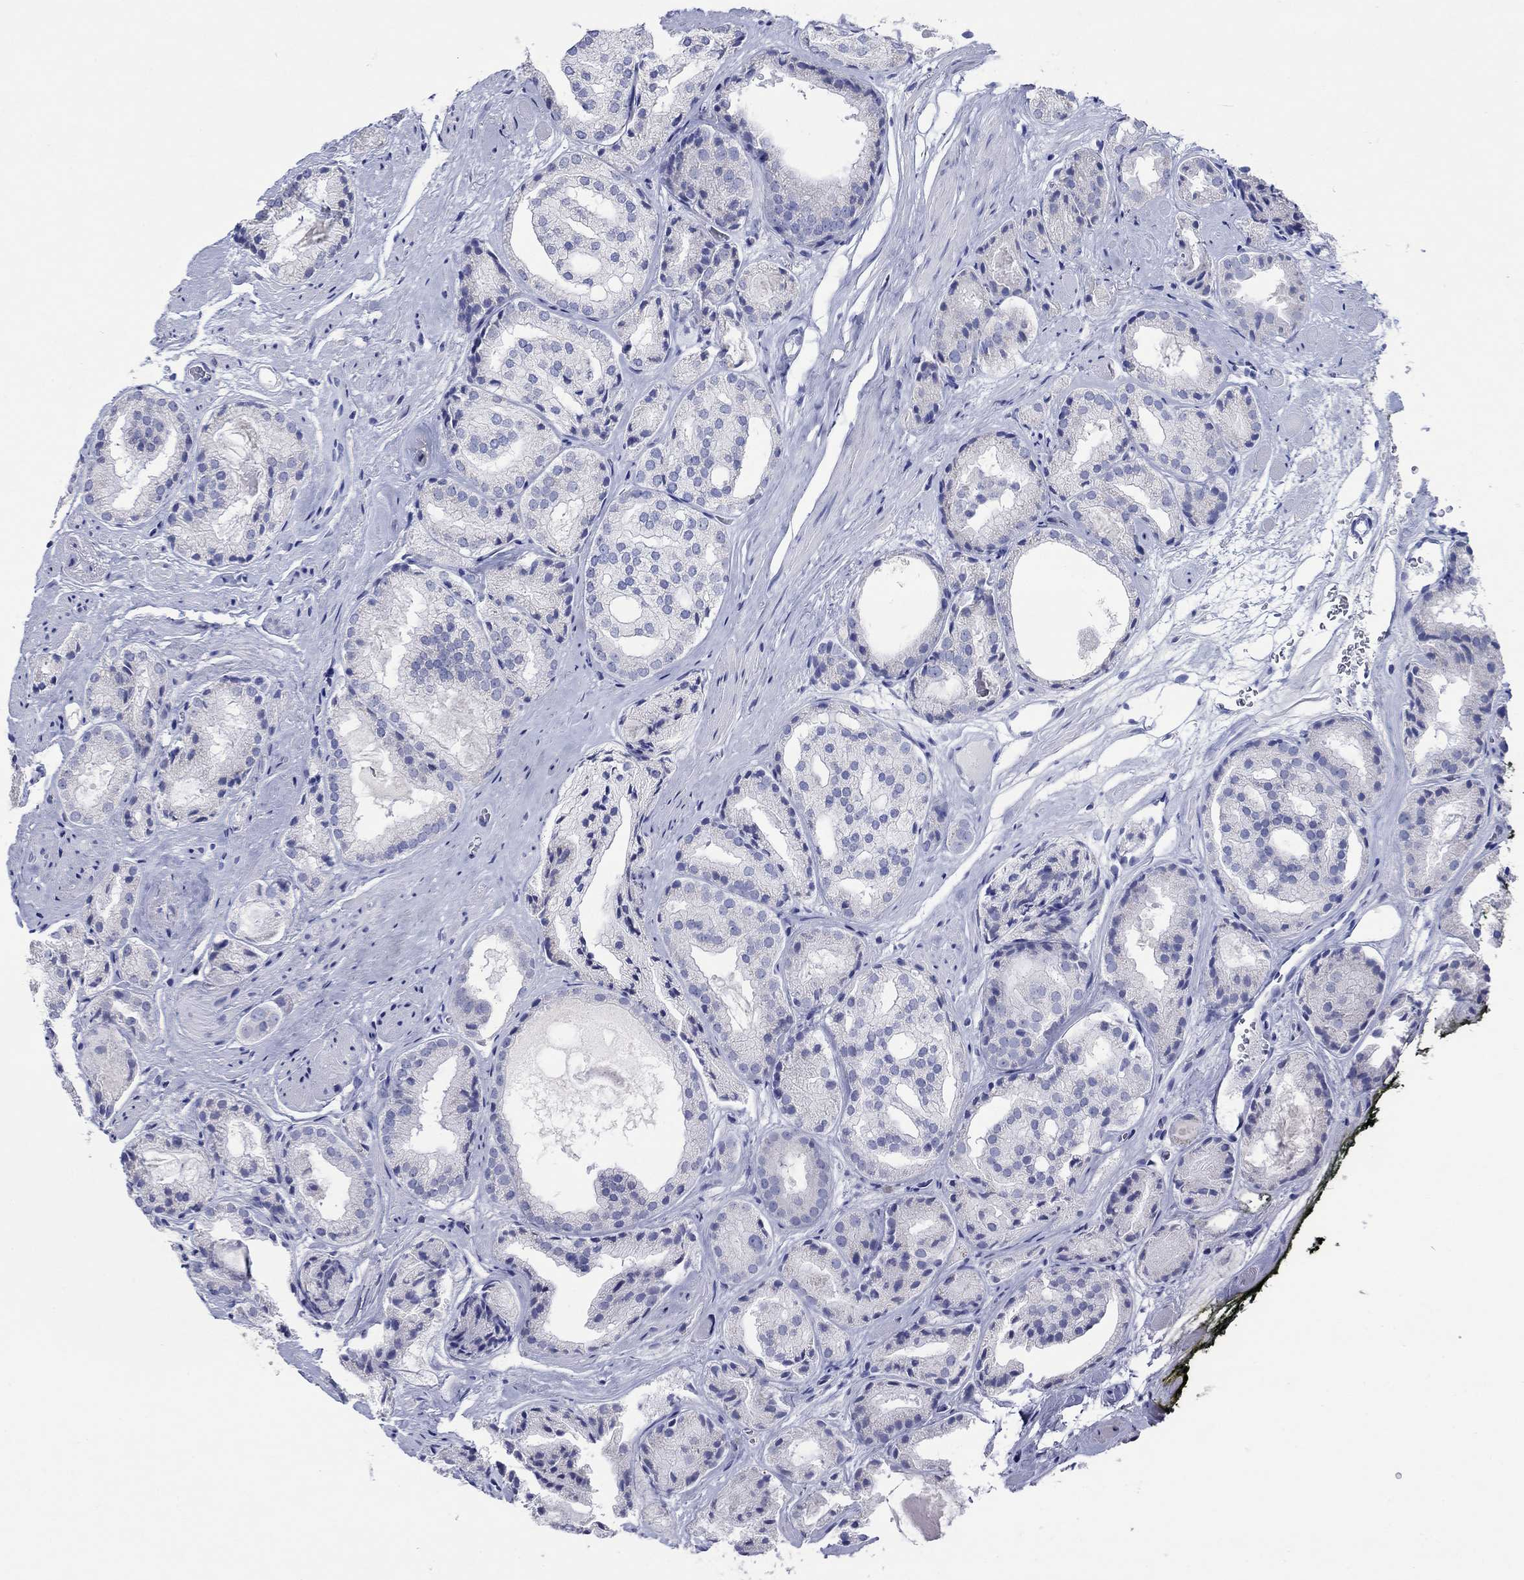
{"staining": {"intensity": "negative", "quantity": "none", "location": "none"}, "tissue": "prostate cancer", "cell_type": "Tumor cells", "image_type": "cancer", "snomed": [{"axis": "morphology", "description": "Adenocarcinoma, Low grade"}, {"axis": "topography", "description": "Prostate"}], "caption": "This is an immunohistochemistry photomicrograph of human low-grade adenocarcinoma (prostate). There is no expression in tumor cells.", "gene": "HCRT", "patient": {"sex": "male", "age": 69}}